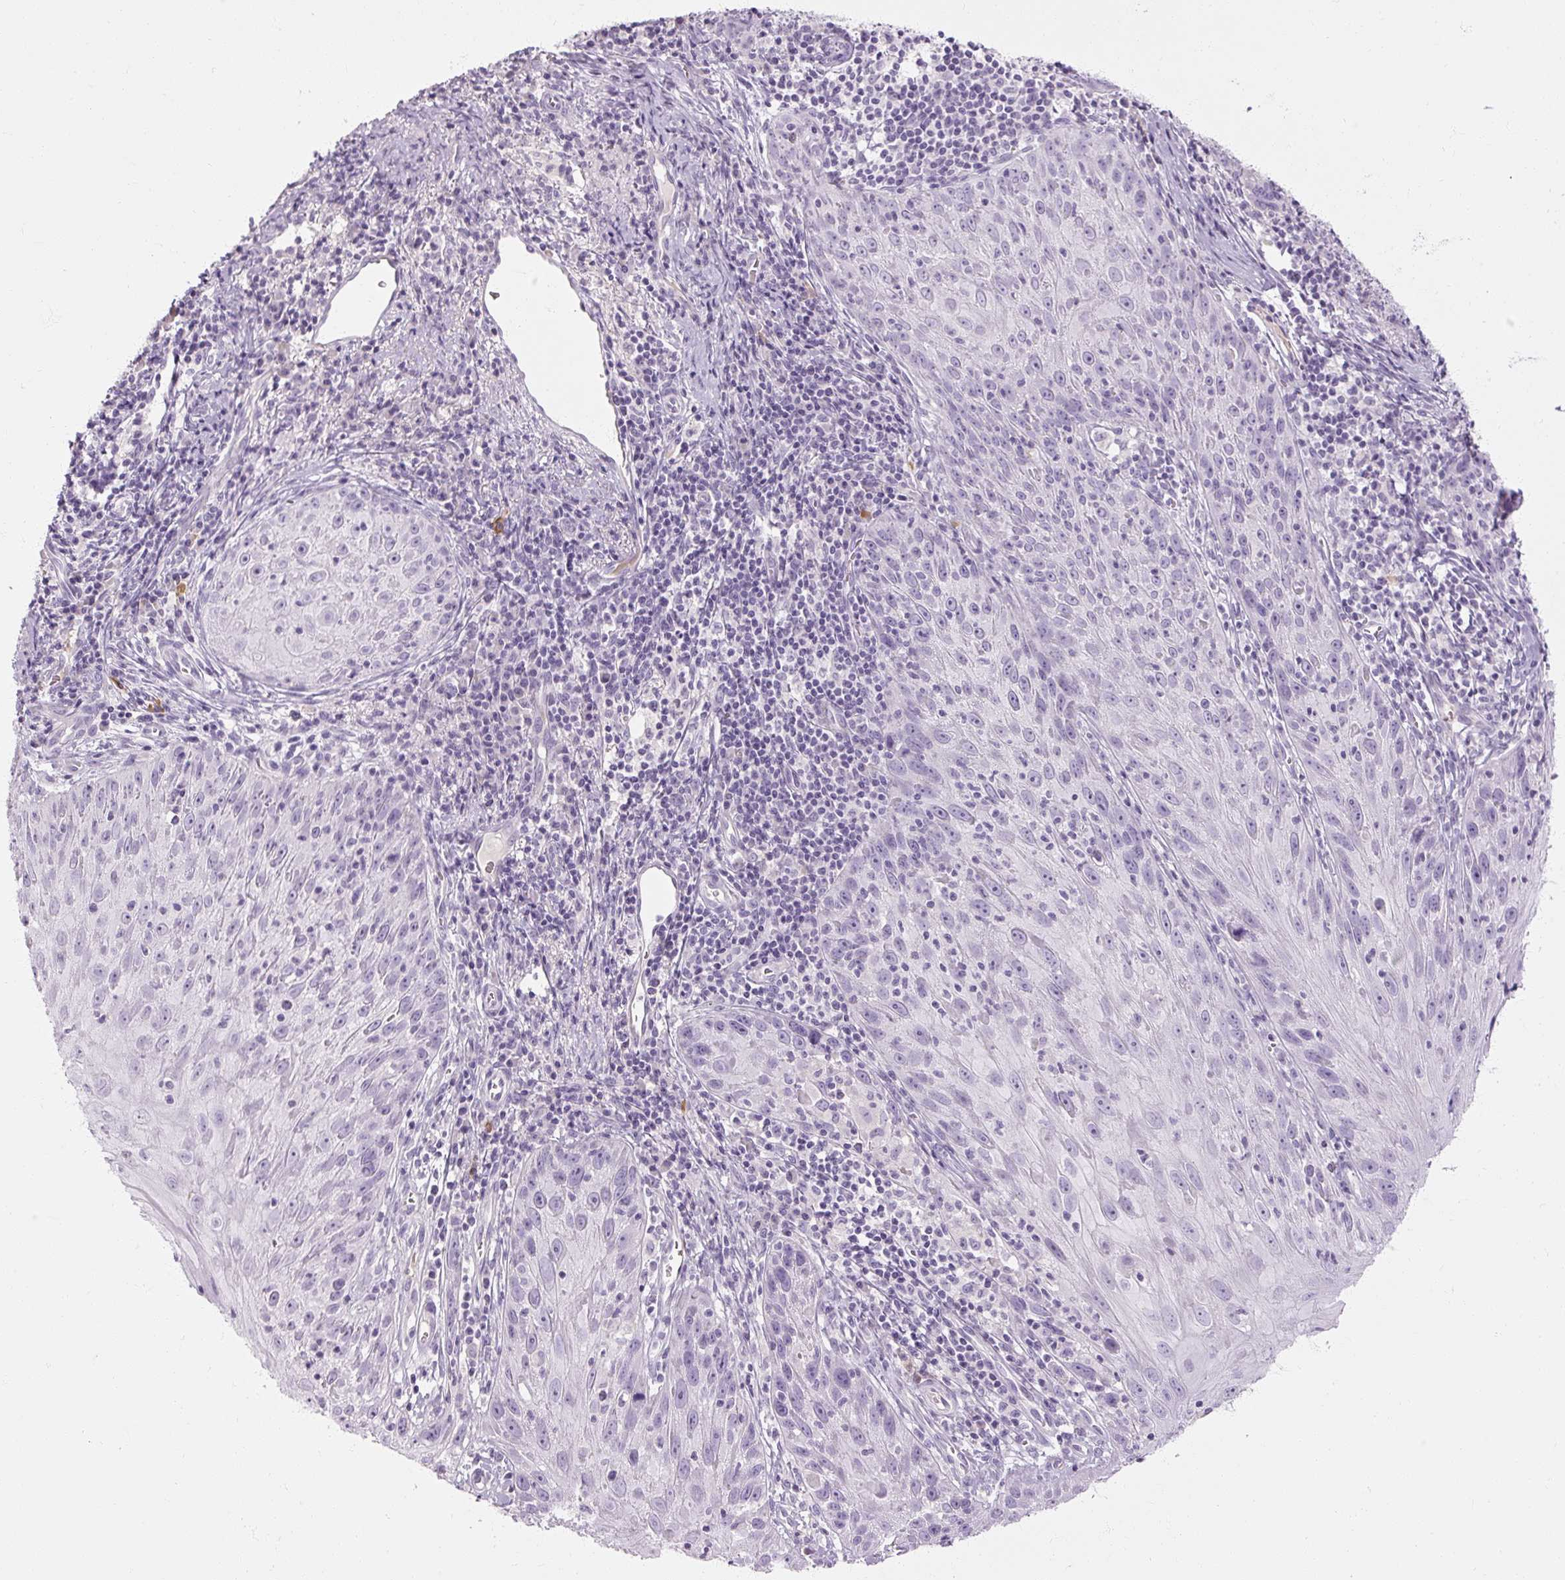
{"staining": {"intensity": "negative", "quantity": "none", "location": "none"}, "tissue": "skin cancer", "cell_type": "Tumor cells", "image_type": "cancer", "snomed": [{"axis": "morphology", "description": "Squamous cell carcinoma, NOS"}, {"axis": "topography", "description": "Skin"}, {"axis": "topography", "description": "Vulva"}], "caption": "Skin squamous cell carcinoma was stained to show a protein in brown. There is no significant positivity in tumor cells.", "gene": "NFE2L3", "patient": {"sex": "female", "age": 76}}